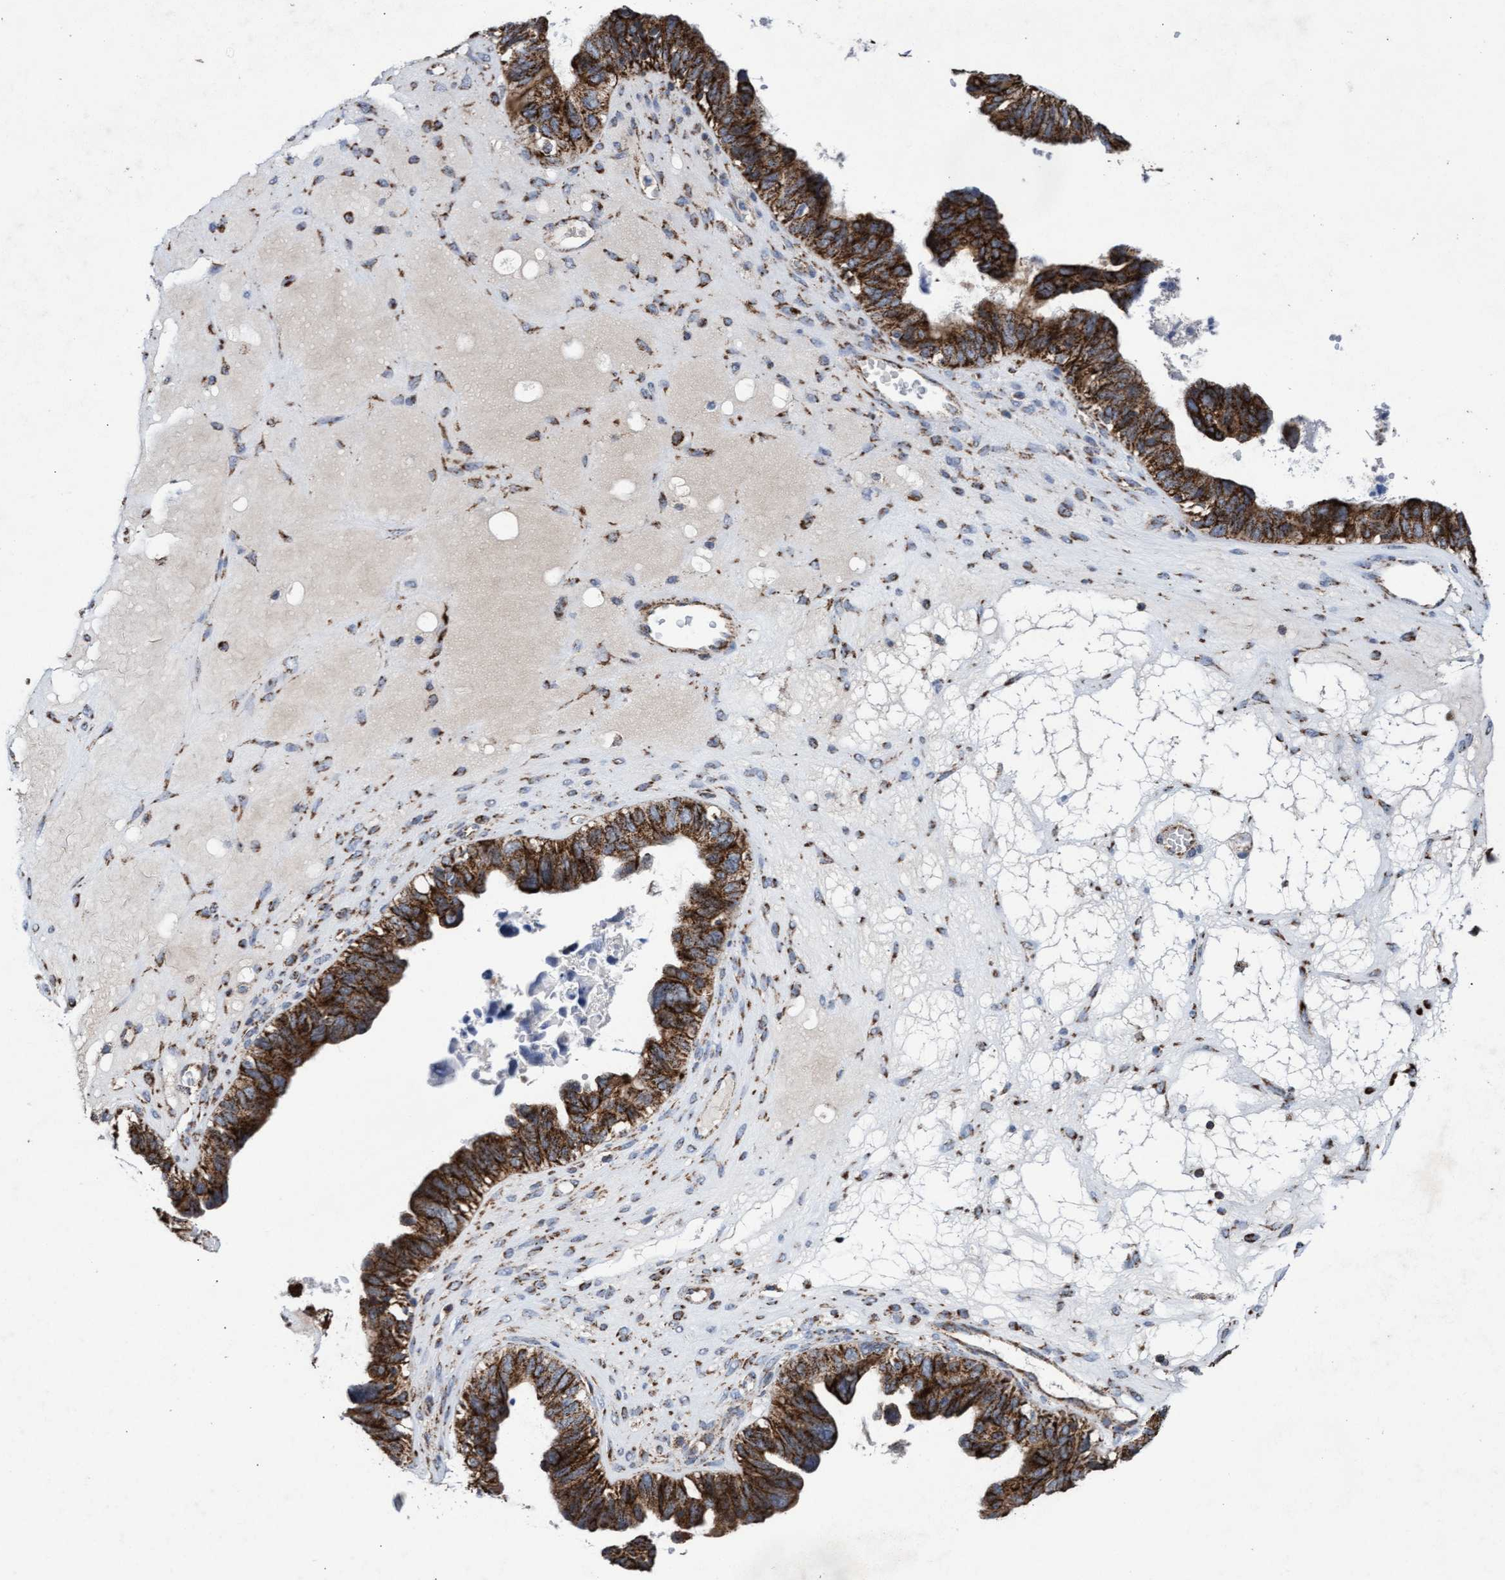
{"staining": {"intensity": "strong", "quantity": ">75%", "location": "cytoplasmic/membranous"}, "tissue": "ovarian cancer", "cell_type": "Tumor cells", "image_type": "cancer", "snomed": [{"axis": "morphology", "description": "Cystadenocarcinoma, serous, NOS"}, {"axis": "topography", "description": "Ovary"}], "caption": "Immunohistochemical staining of human ovarian cancer (serous cystadenocarcinoma) demonstrates strong cytoplasmic/membranous protein staining in about >75% of tumor cells.", "gene": "MRPL38", "patient": {"sex": "female", "age": 79}}